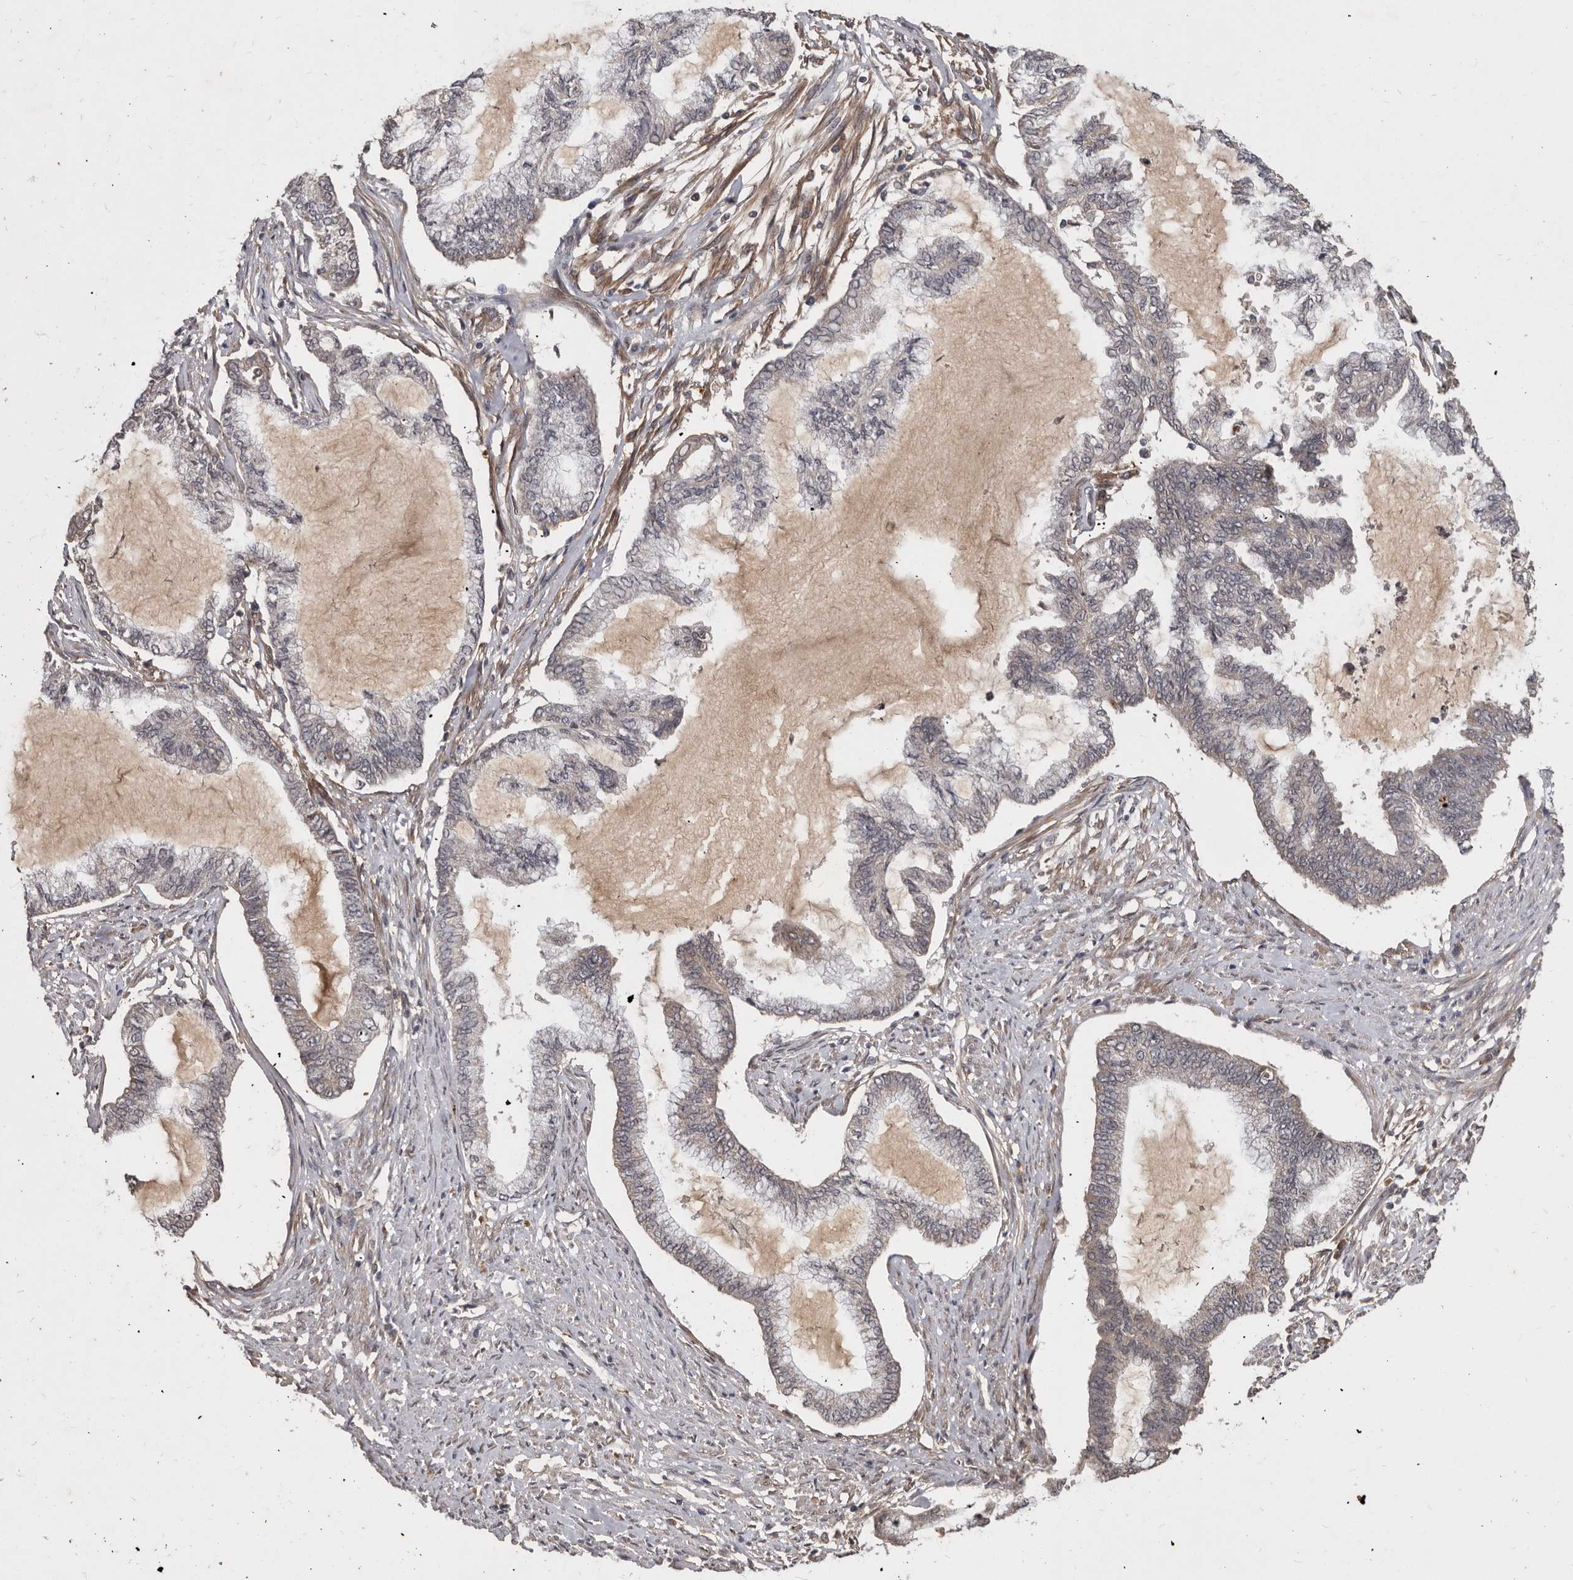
{"staining": {"intensity": "negative", "quantity": "none", "location": "none"}, "tissue": "endometrial cancer", "cell_type": "Tumor cells", "image_type": "cancer", "snomed": [{"axis": "morphology", "description": "Adenocarcinoma, NOS"}, {"axis": "topography", "description": "Endometrium"}], "caption": "This is an immunohistochemistry (IHC) micrograph of endometrial cancer. There is no staining in tumor cells.", "gene": "DNAJC28", "patient": {"sex": "female", "age": 86}}